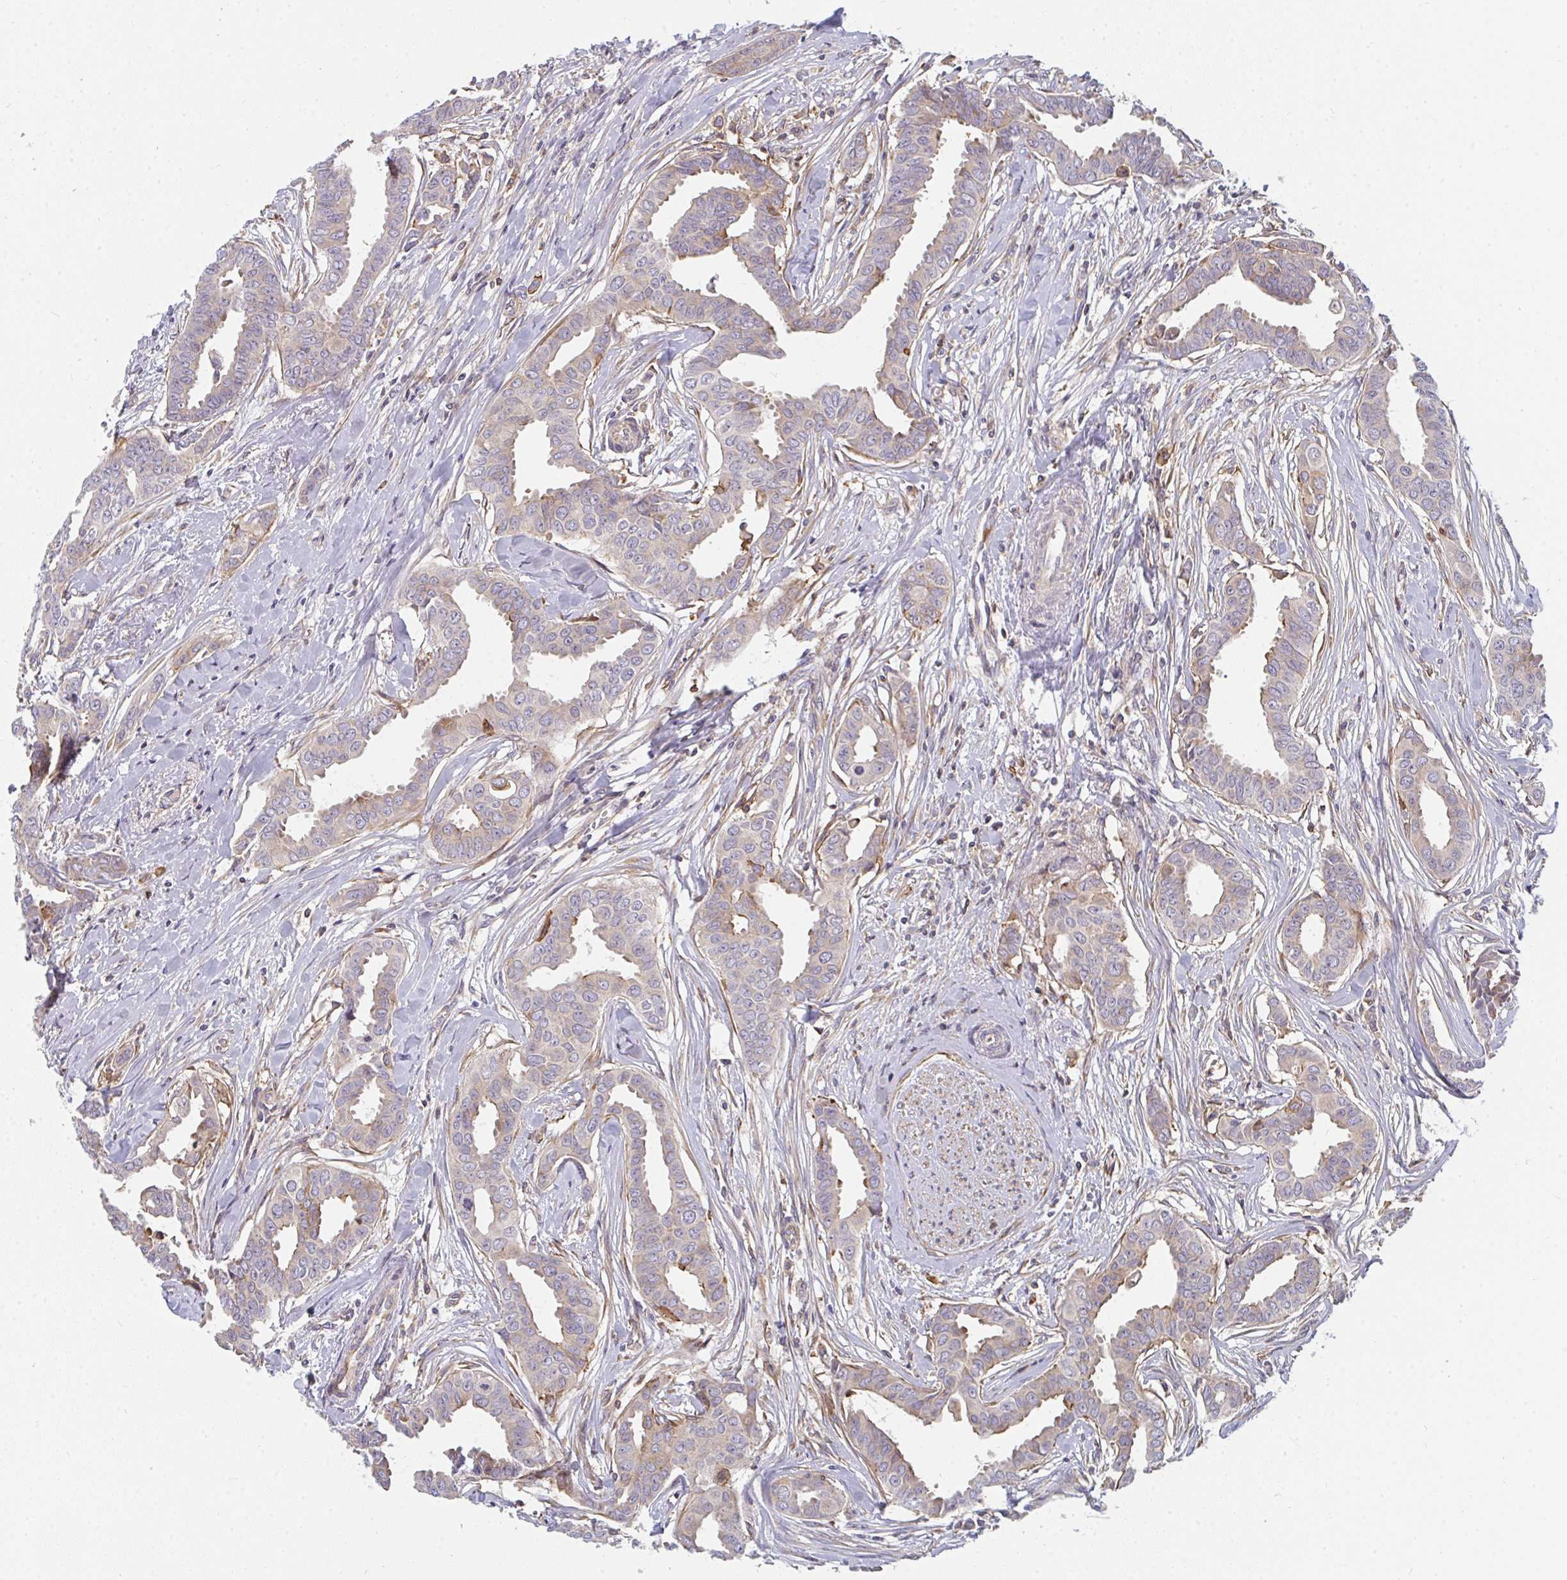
{"staining": {"intensity": "weak", "quantity": "25%-75%", "location": "cytoplasmic/membranous"}, "tissue": "breast cancer", "cell_type": "Tumor cells", "image_type": "cancer", "snomed": [{"axis": "morphology", "description": "Duct carcinoma"}, {"axis": "topography", "description": "Breast"}], "caption": "High-magnification brightfield microscopy of breast cancer (infiltrating ductal carcinoma) stained with DAB (brown) and counterstained with hematoxylin (blue). tumor cells exhibit weak cytoplasmic/membranous expression is appreciated in about25%-75% of cells. (Stains: DAB in brown, nuclei in blue, Microscopy: brightfield microscopy at high magnification).", "gene": "CSF3R", "patient": {"sex": "female", "age": 45}}